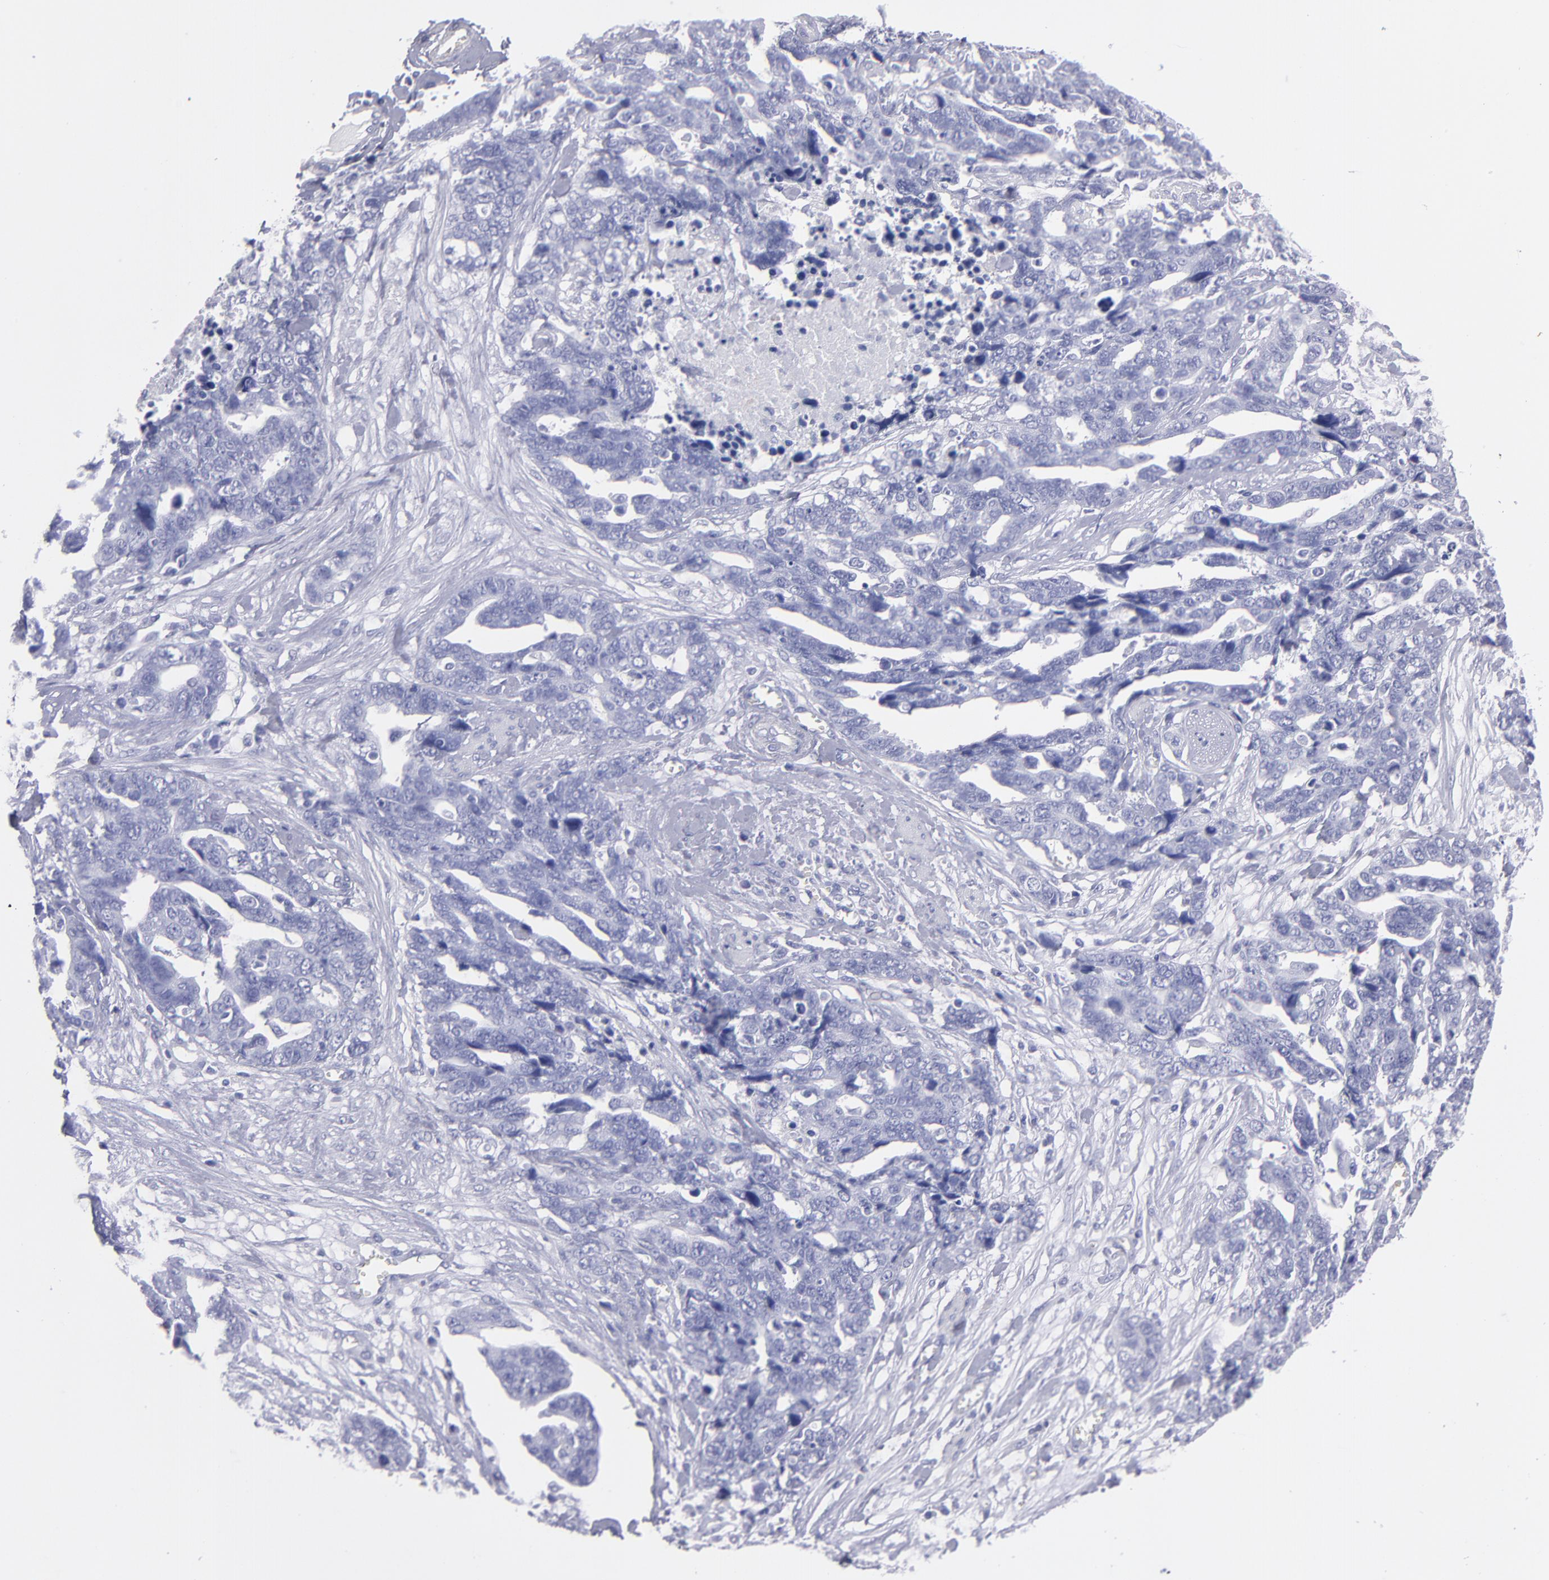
{"staining": {"intensity": "negative", "quantity": "none", "location": "none"}, "tissue": "ovarian cancer", "cell_type": "Tumor cells", "image_type": "cancer", "snomed": [{"axis": "morphology", "description": "Normal tissue, NOS"}, {"axis": "morphology", "description": "Cystadenocarcinoma, serous, NOS"}, {"axis": "topography", "description": "Fallopian tube"}, {"axis": "topography", "description": "Ovary"}], "caption": "The immunohistochemistry (IHC) micrograph has no significant expression in tumor cells of serous cystadenocarcinoma (ovarian) tissue.", "gene": "MB", "patient": {"sex": "female", "age": 56}}